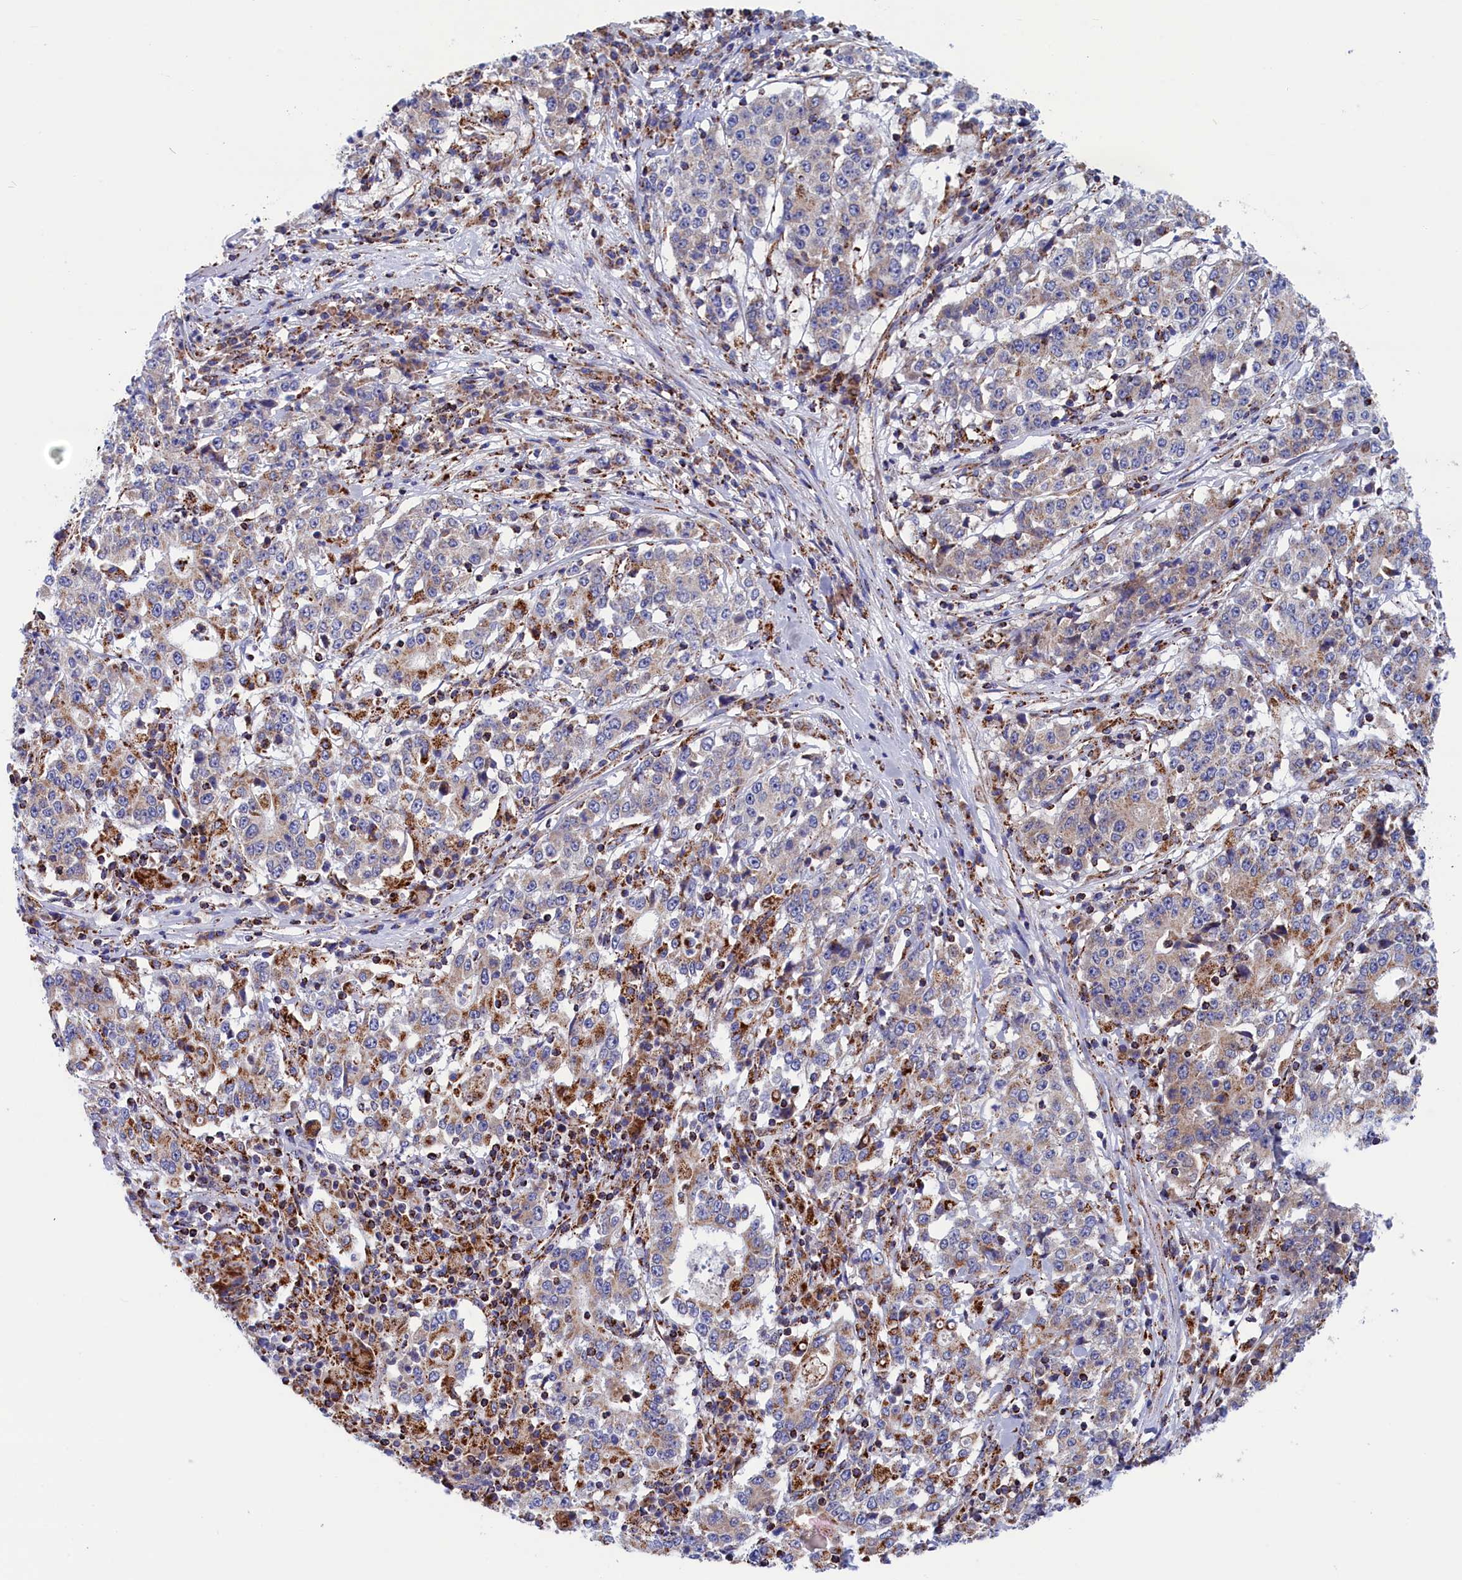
{"staining": {"intensity": "moderate", "quantity": "<25%", "location": "cytoplasmic/membranous"}, "tissue": "stomach cancer", "cell_type": "Tumor cells", "image_type": "cancer", "snomed": [{"axis": "morphology", "description": "Adenocarcinoma, NOS"}, {"axis": "topography", "description": "Stomach"}], "caption": "Protein staining shows moderate cytoplasmic/membranous expression in approximately <25% of tumor cells in stomach cancer.", "gene": "WDR83", "patient": {"sex": "male", "age": 59}}